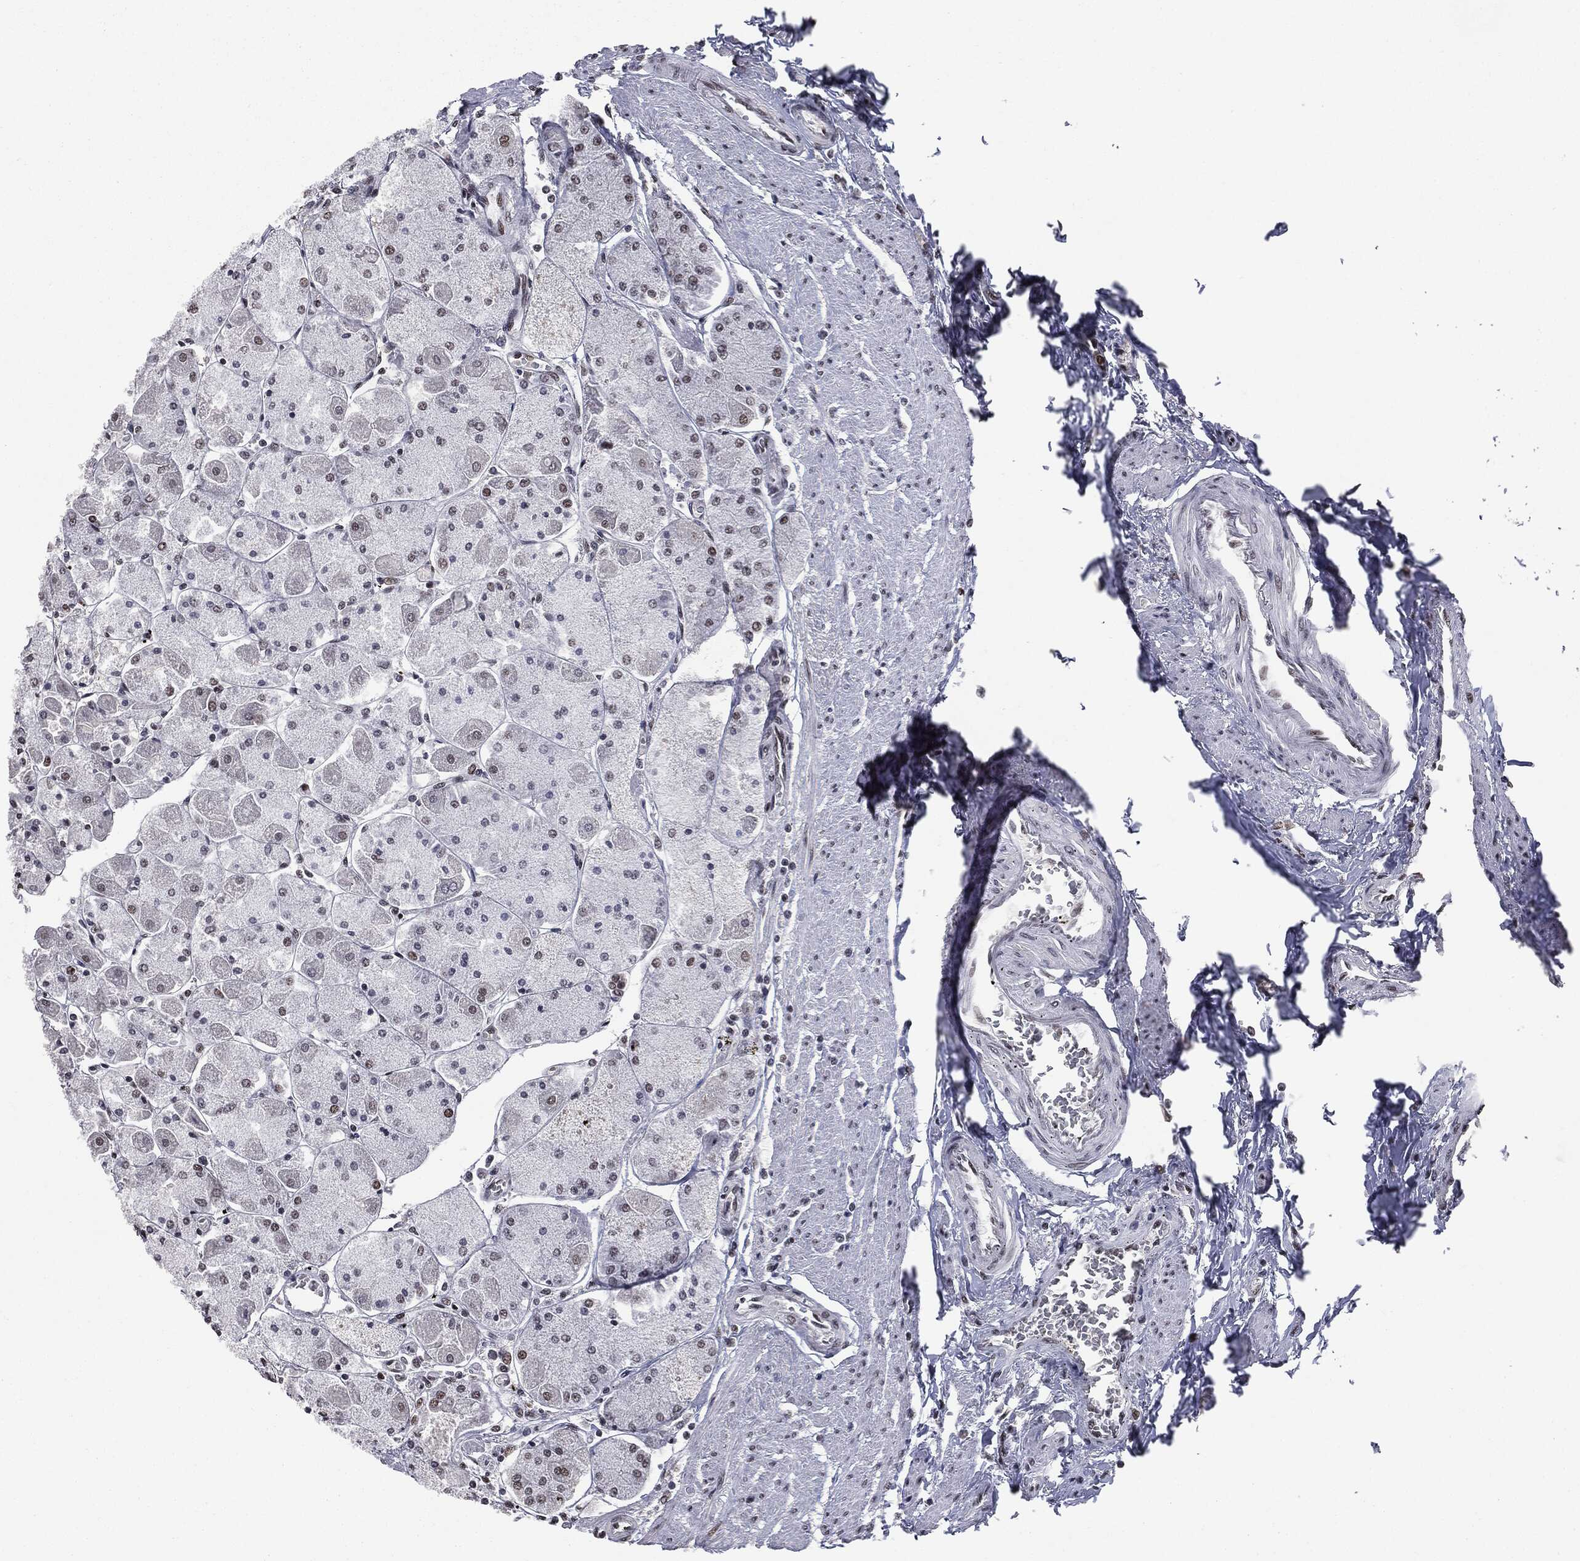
{"staining": {"intensity": "strong", "quantity": "25%-75%", "location": "nuclear"}, "tissue": "stomach", "cell_type": "Glandular cells", "image_type": "normal", "snomed": [{"axis": "morphology", "description": "Normal tissue, NOS"}, {"axis": "topography", "description": "Stomach"}], "caption": "Brown immunohistochemical staining in unremarkable human stomach displays strong nuclear expression in approximately 25%-75% of glandular cells.", "gene": "MSH2", "patient": {"sex": "male", "age": 70}}